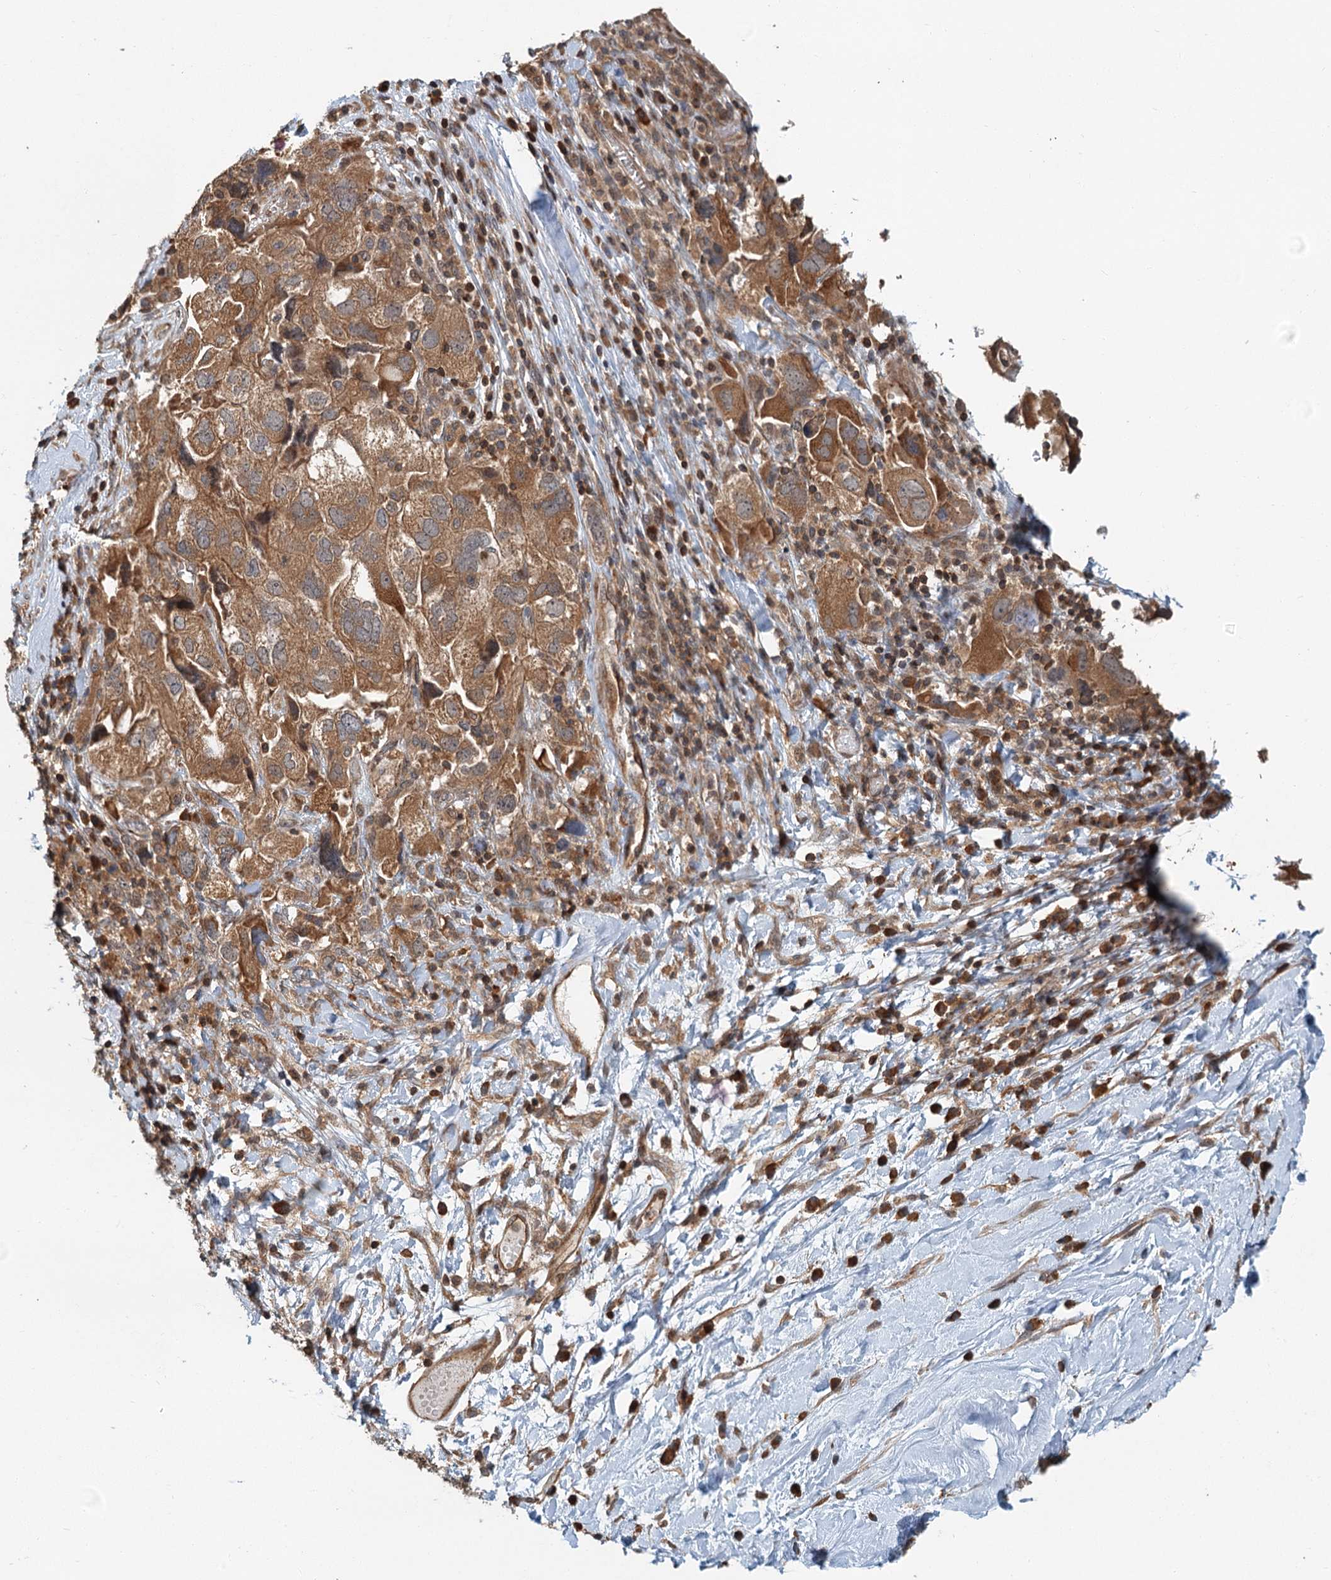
{"staining": {"intensity": "moderate", "quantity": ">75%", "location": "cytoplasmic/membranous"}, "tissue": "ovarian cancer", "cell_type": "Tumor cells", "image_type": "cancer", "snomed": [{"axis": "morphology", "description": "Carcinoma, NOS"}, {"axis": "morphology", "description": "Cystadenocarcinoma, serous, NOS"}, {"axis": "topography", "description": "Ovary"}], "caption": "This image demonstrates ovarian cancer (carcinoma) stained with immunohistochemistry to label a protein in brown. The cytoplasmic/membranous of tumor cells show moderate positivity for the protein. Nuclei are counter-stained blue.", "gene": "ZNF527", "patient": {"sex": "female", "age": 69}}